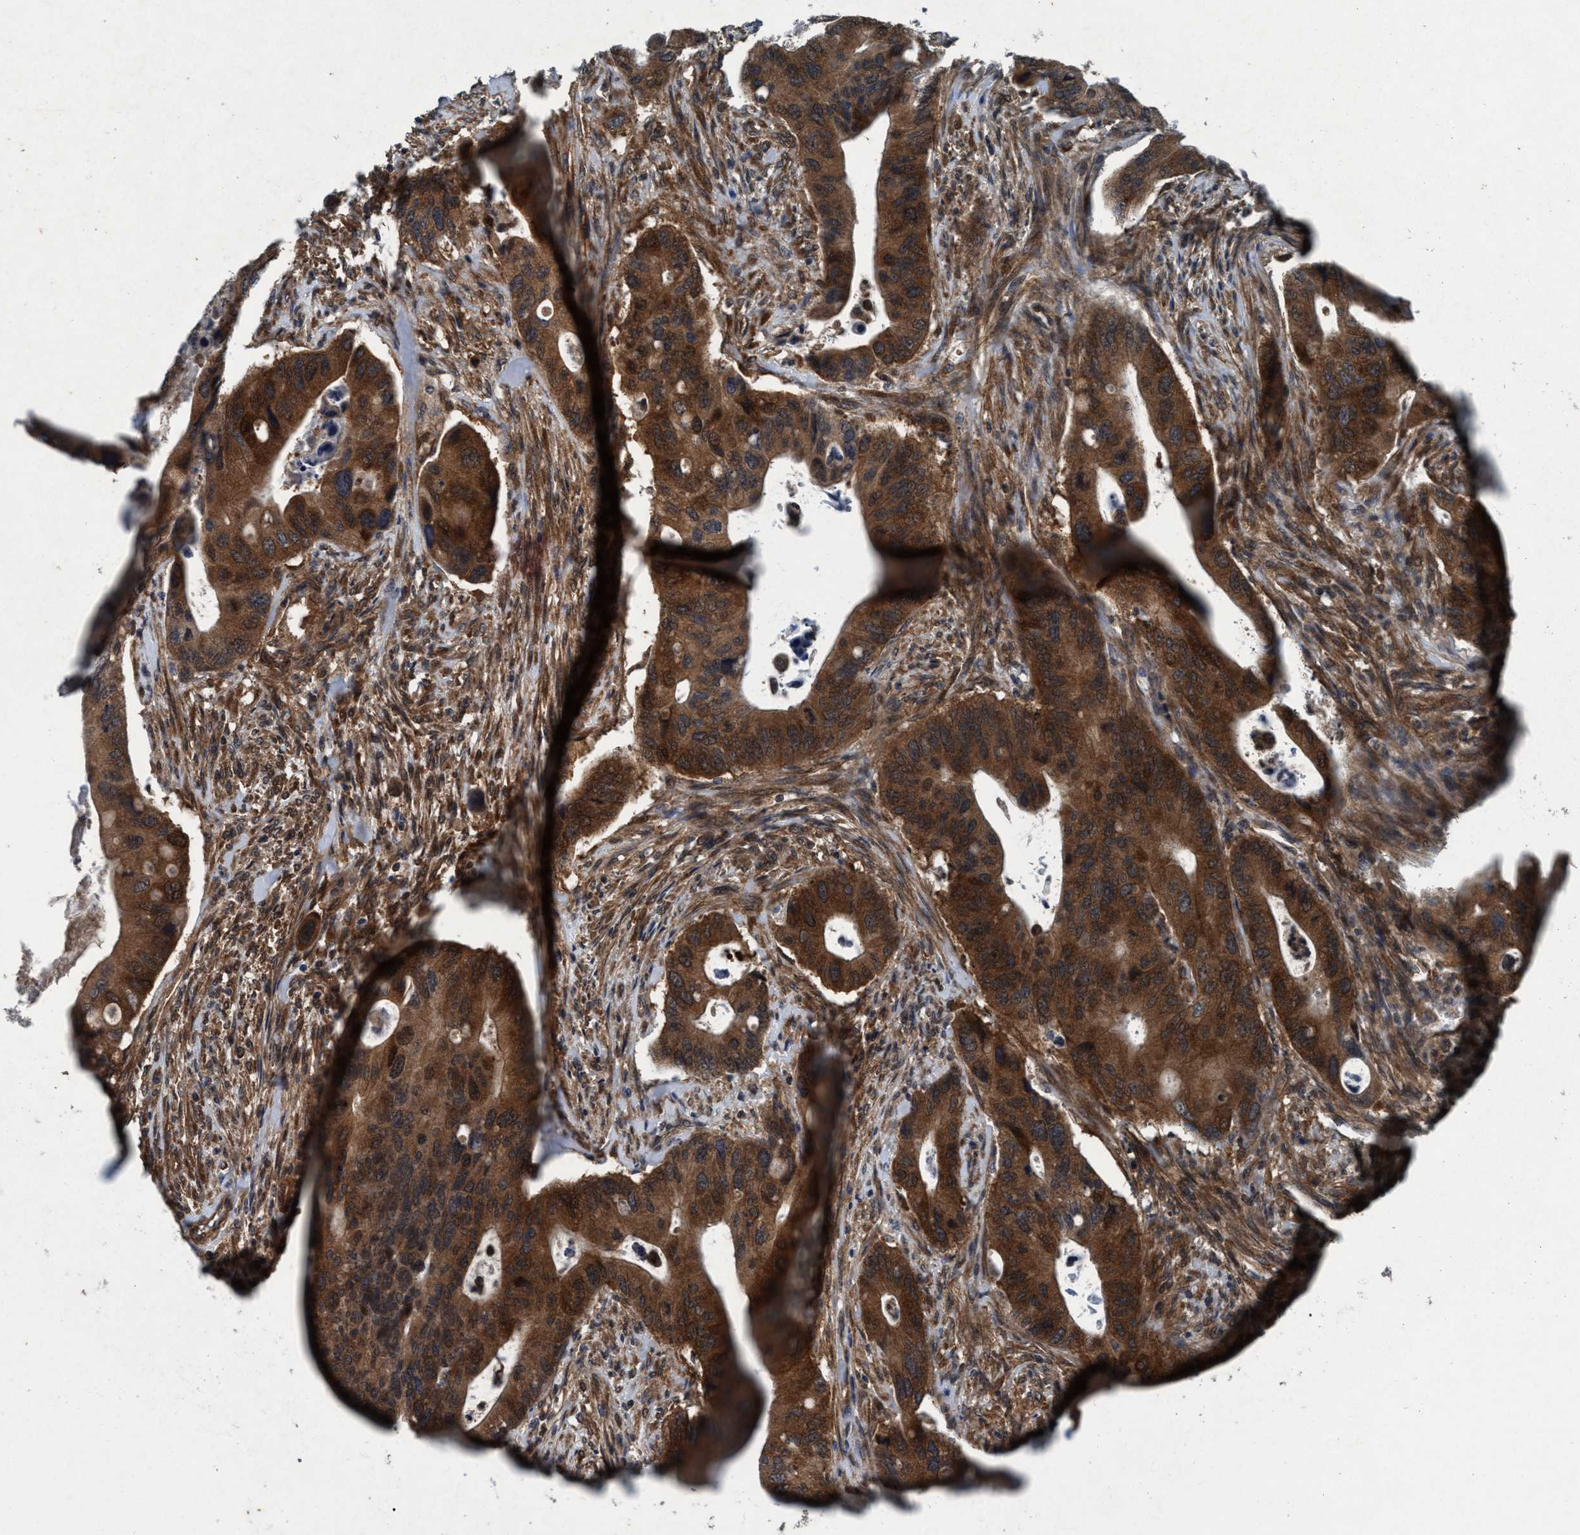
{"staining": {"intensity": "strong", "quantity": ">75%", "location": "cytoplasmic/membranous"}, "tissue": "colorectal cancer", "cell_type": "Tumor cells", "image_type": "cancer", "snomed": [{"axis": "morphology", "description": "Adenocarcinoma, NOS"}, {"axis": "topography", "description": "Rectum"}], "caption": "Protein positivity by immunohistochemistry (IHC) exhibits strong cytoplasmic/membranous expression in about >75% of tumor cells in colorectal cancer.", "gene": "AKT1S1", "patient": {"sex": "female", "age": 57}}